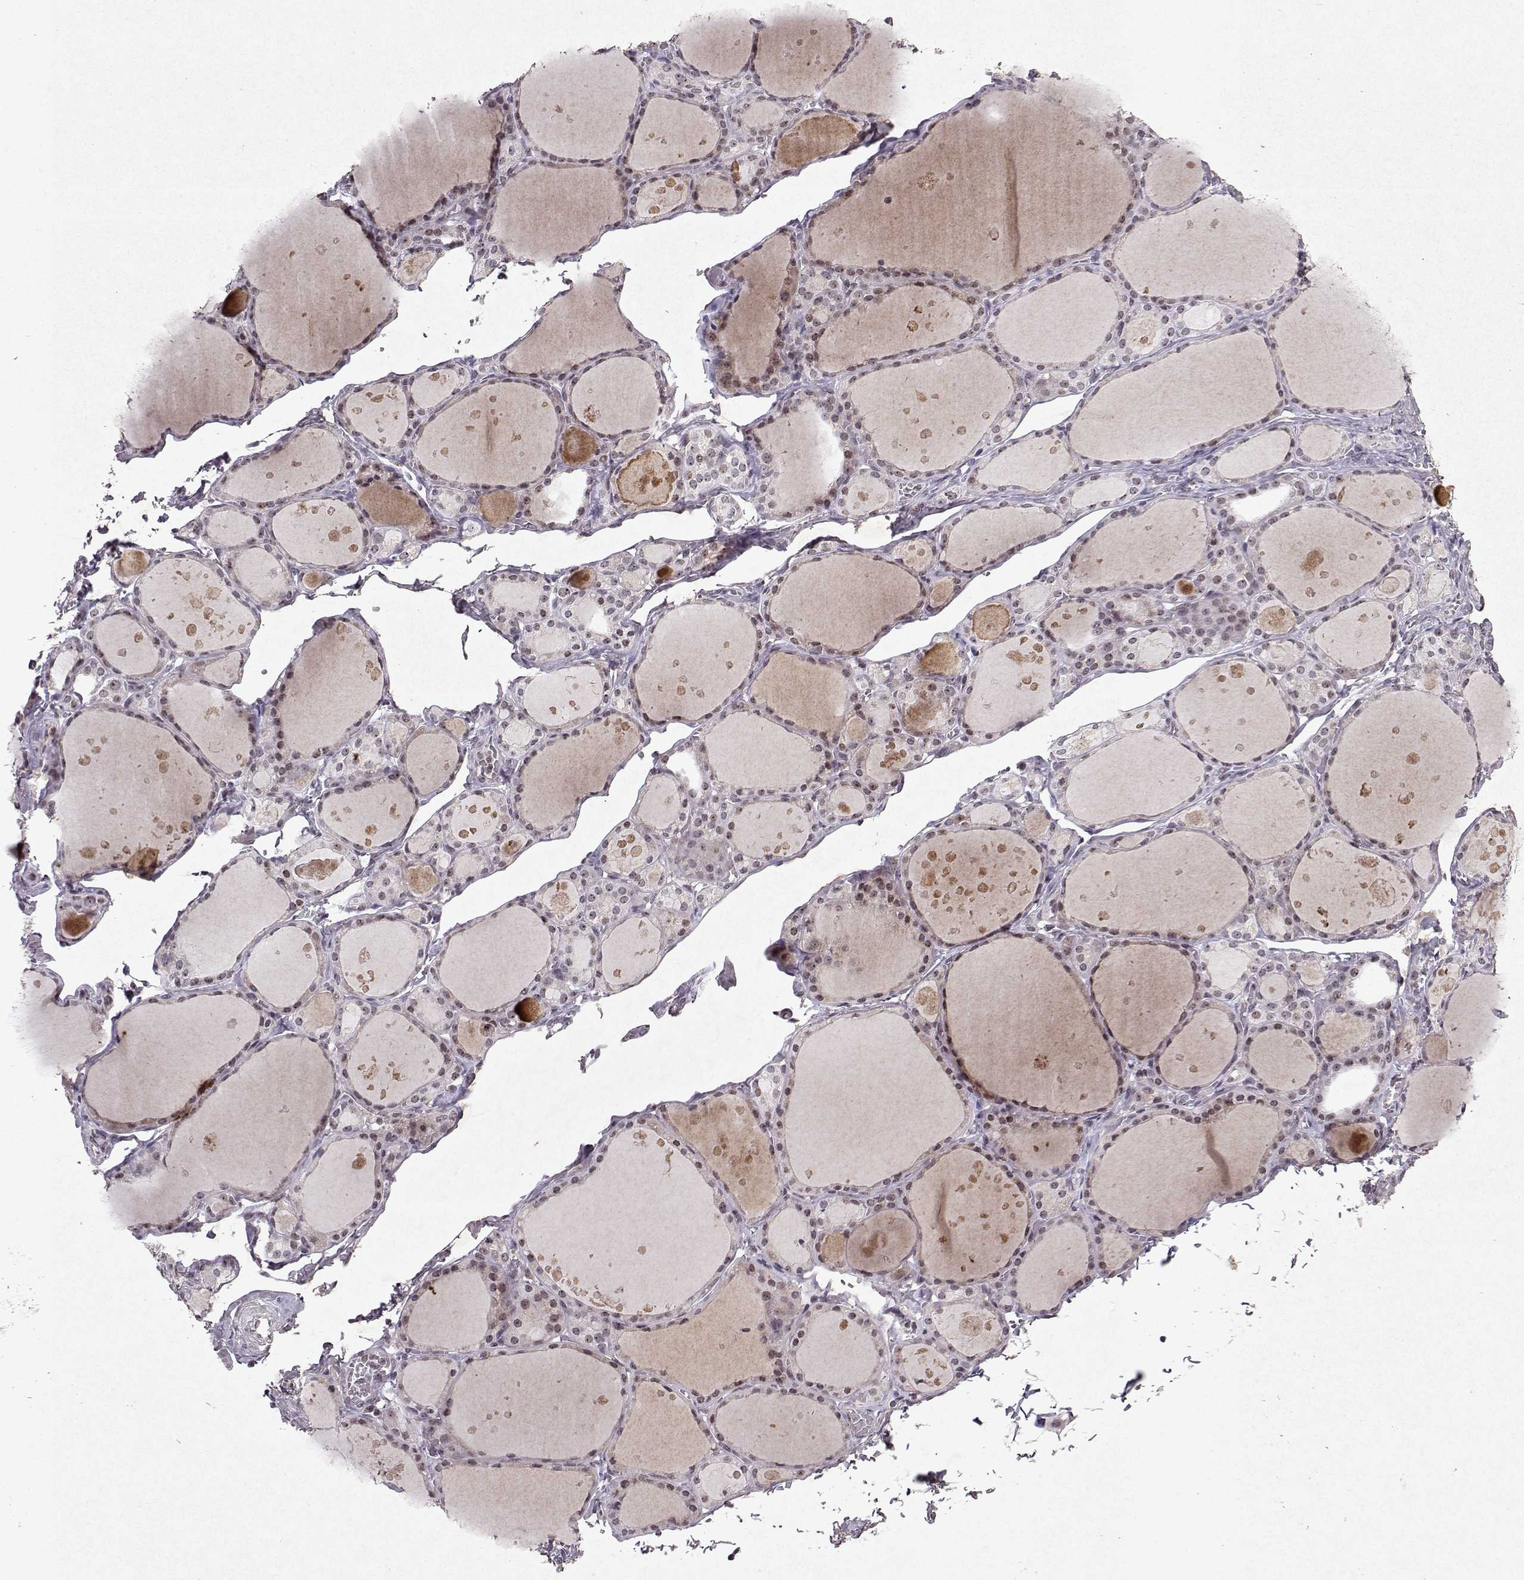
{"staining": {"intensity": "weak", "quantity": "<25%", "location": "nuclear"}, "tissue": "thyroid gland", "cell_type": "Glandular cells", "image_type": "normal", "snomed": [{"axis": "morphology", "description": "Normal tissue, NOS"}, {"axis": "topography", "description": "Thyroid gland"}], "caption": "IHC photomicrograph of benign thyroid gland: human thyroid gland stained with DAB (3,3'-diaminobenzidine) demonstrates no significant protein positivity in glandular cells.", "gene": "DDX56", "patient": {"sex": "male", "age": 68}}